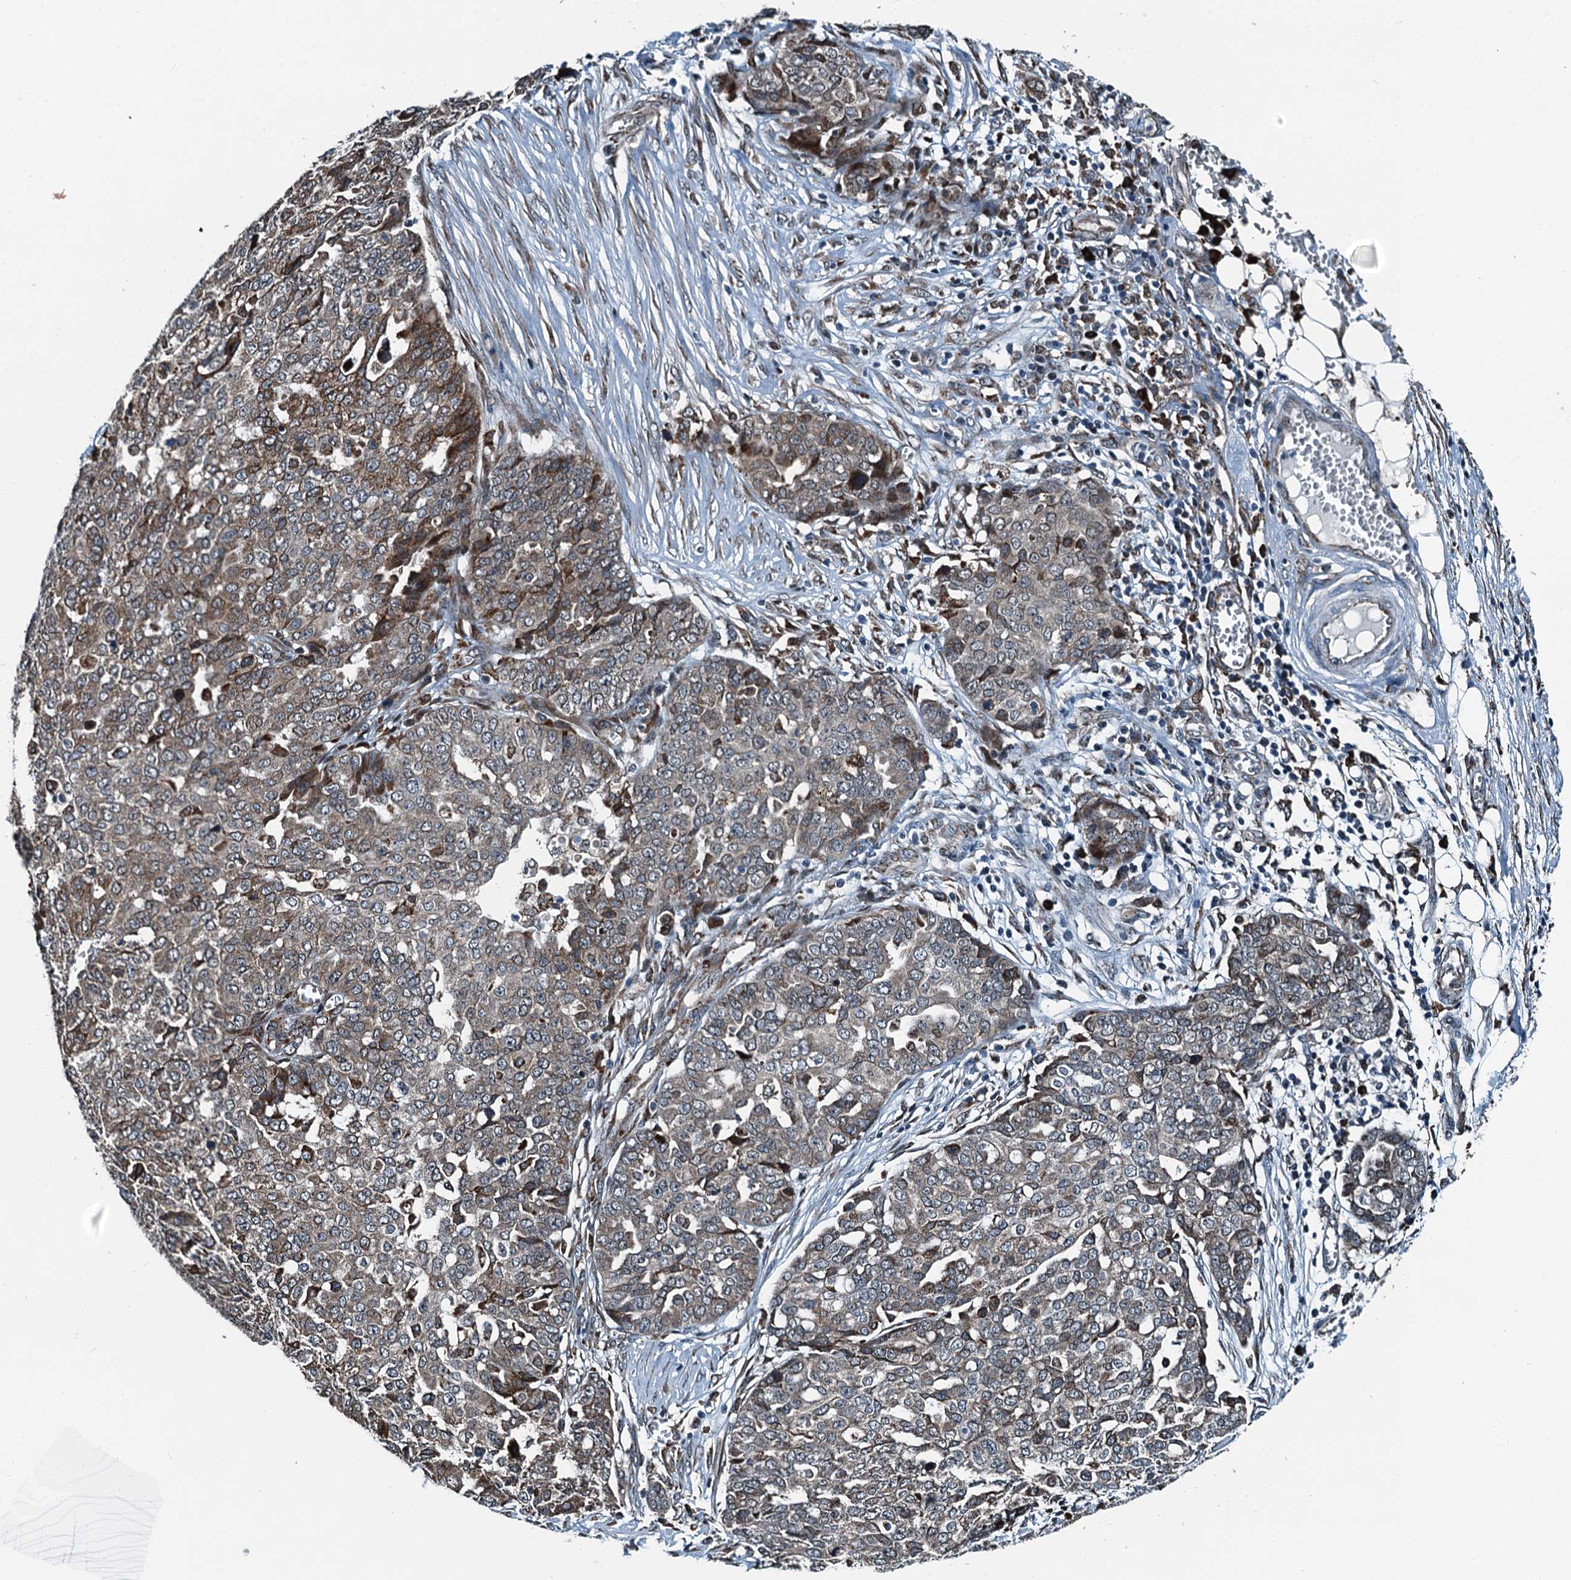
{"staining": {"intensity": "moderate", "quantity": "25%-75%", "location": "cytoplasmic/membranous"}, "tissue": "ovarian cancer", "cell_type": "Tumor cells", "image_type": "cancer", "snomed": [{"axis": "morphology", "description": "Cystadenocarcinoma, serous, NOS"}, {"axis": "topography", "description": "Soft tissue"}, {"axis": "topography", "description": "Ovary"}], "caption": "IHC image of neoplastic tissue: human ovarian cancer (serous cystadenocarcinoma) stained using immunohistochemistry (IHC) shows medium levels of moderate protein expression localized specifically in the cytoplasmic/membranous of tumor cells, appearing as a cytoplasmic/membranous brown color.", "gene": "TAMALIN", "patient": {"sex": "female", "age": 57}}